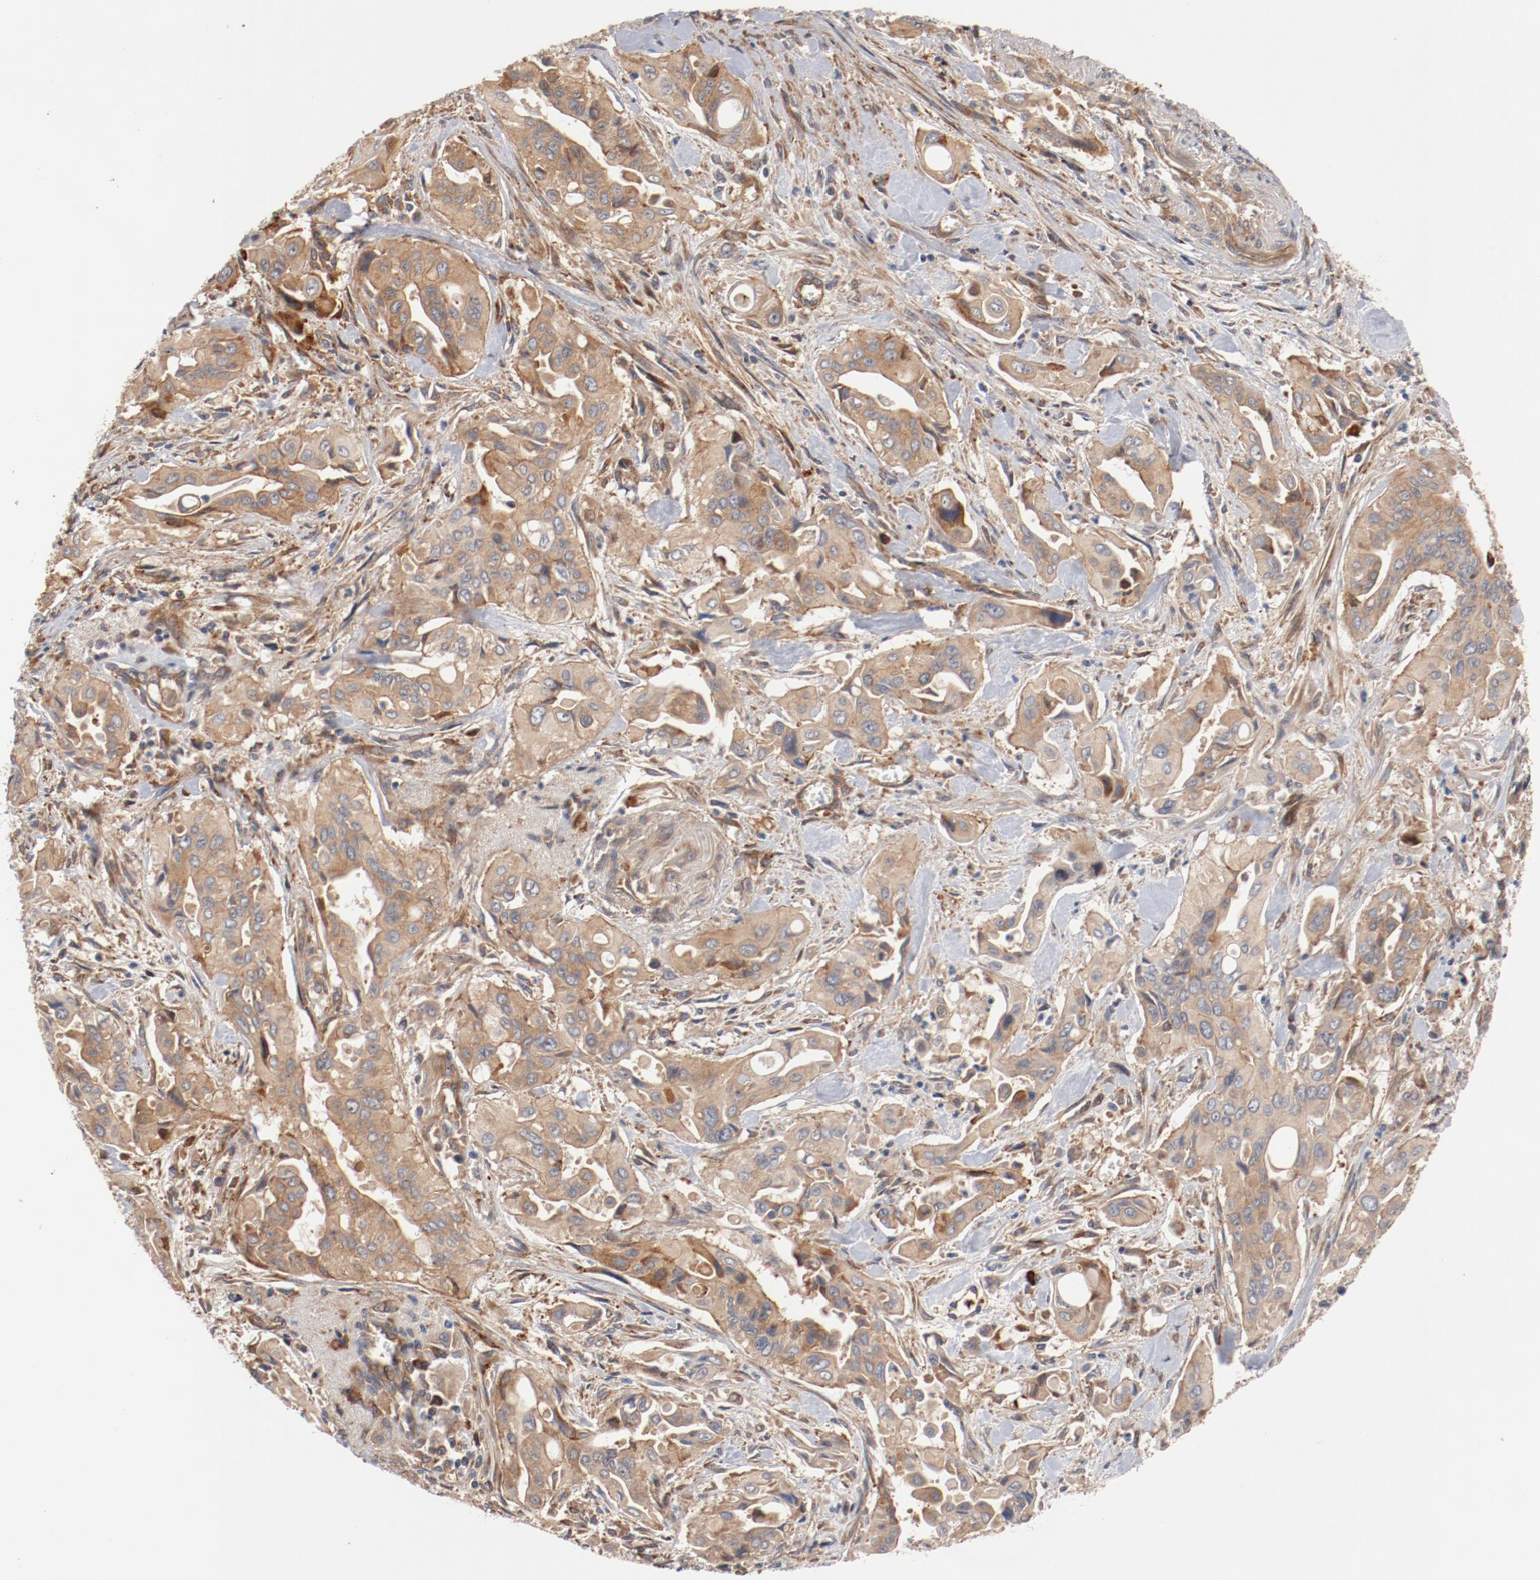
{"staining": {"intensity": "moderate", "quantity": ">75%", "location": "cytoplasmic/membranous"}, "tissue": "pancreatic cancer", "cell_type": "Tumor cells", "image_type": "cancer", "snomed": [{"axis": "morphology", "description": "Adenocarcinoma, NOS"}, {"axis": "topography", "description": "Pancreas"}], "caption": "The photomicrograph exhibits staining of pancreatic cancer, revealing moderate cytoplasmic/membranous protein positivity (brown color) within tumor cells.", "gene": "PITPNM2", "patient": {"sex": "male", "age": 77}}